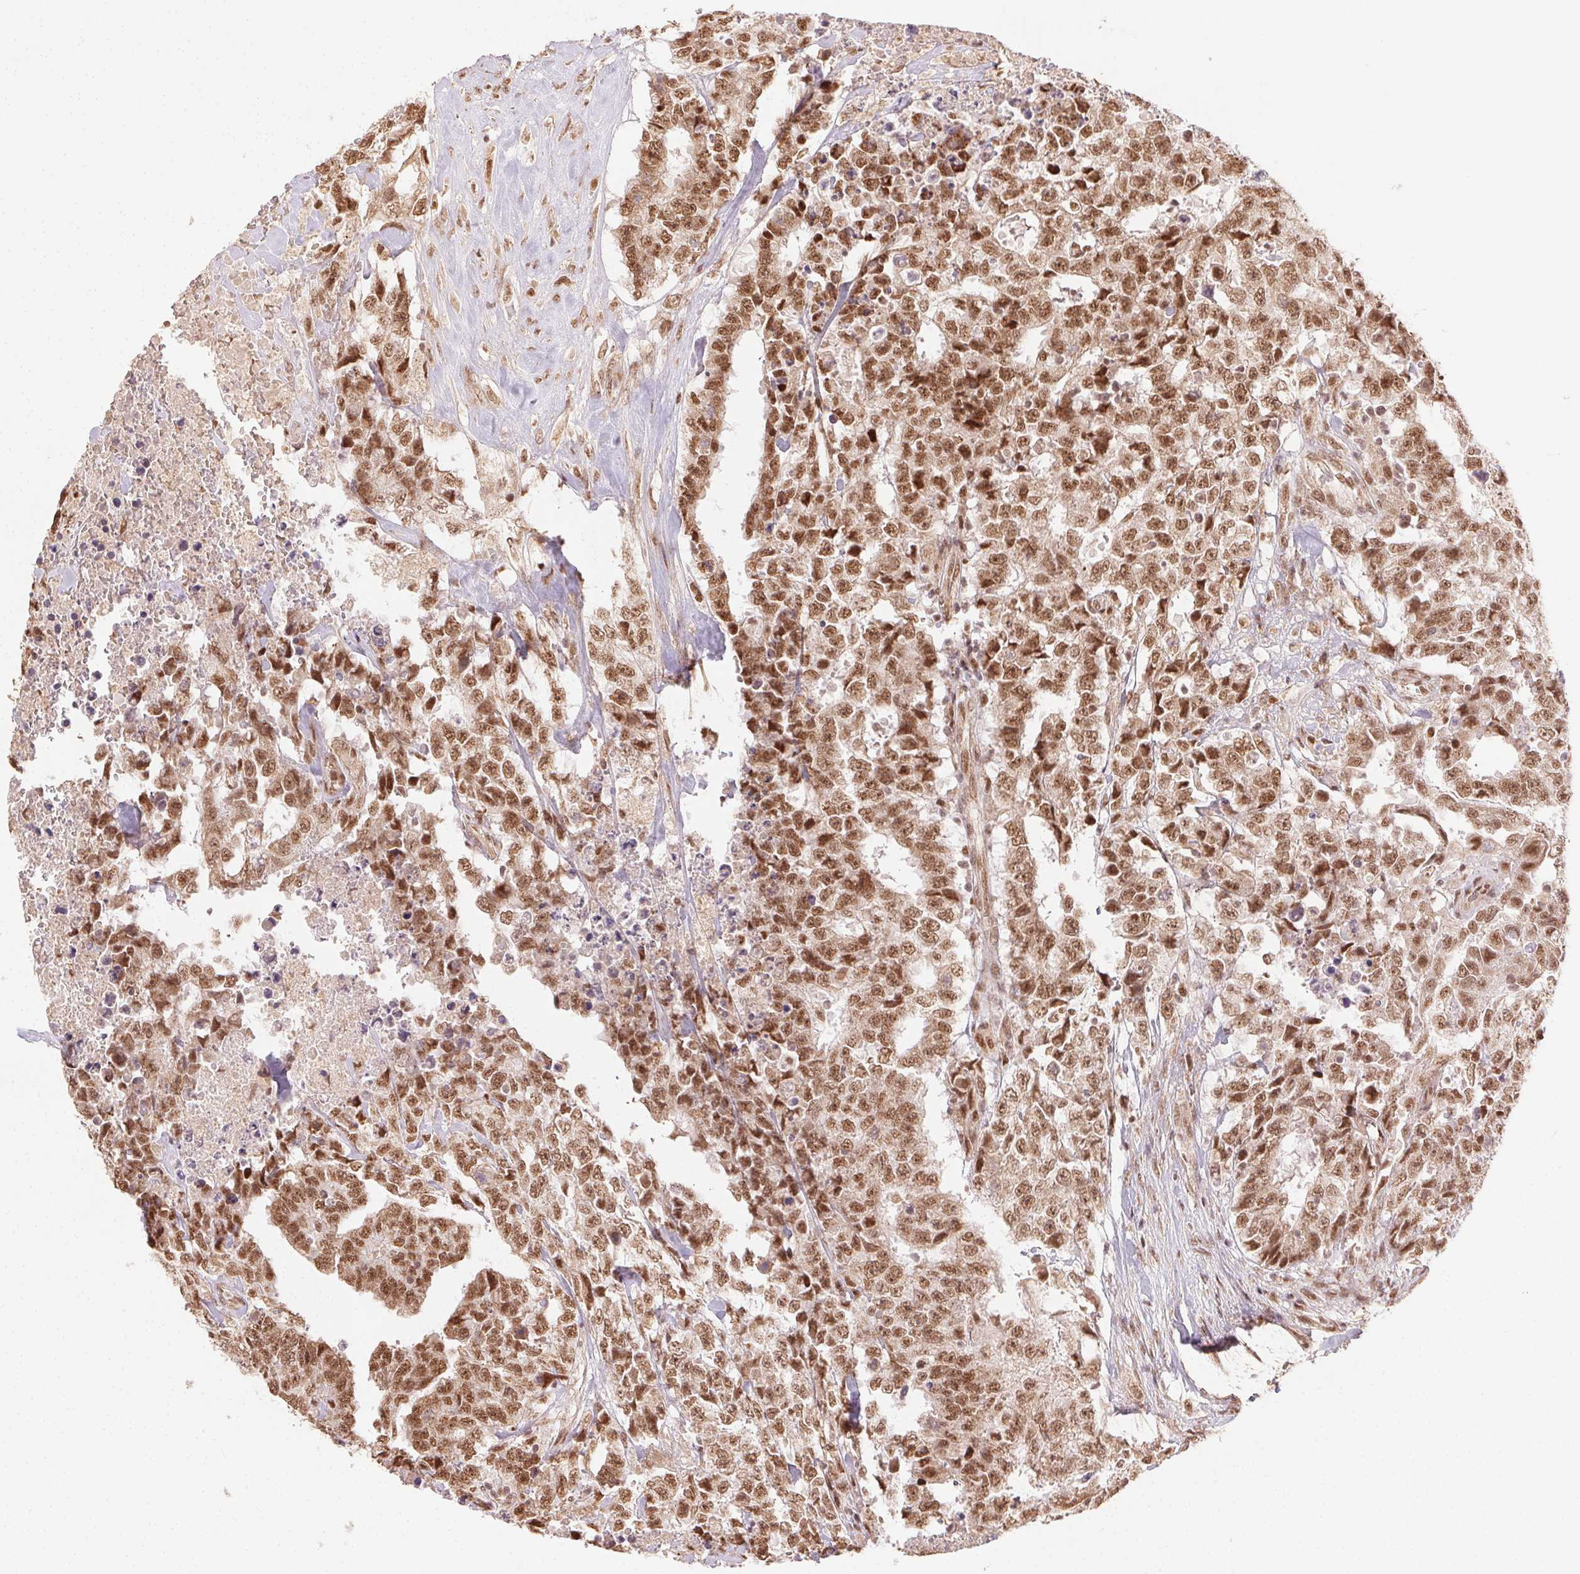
{"staining": {"intensity": "moderate", "quantity": ">75%", "location": "nuclear"}, "tissue": "testis cancer", "cell_type": "Tumor cells", "image_type": "cancer", "snomed": [{"axis": "morphology", "description": "Carcinoma, Embryonal, NOS"}, {"axis": "topography", "description": "Testis"}], "caption": "Testis cancer was stained to show a protein in brown. There is medium levels of moderate nuclear positivity in about >75% of tumor cells.", "gene": "TREML4", "patient": {"sex": "male", "age": 24}}